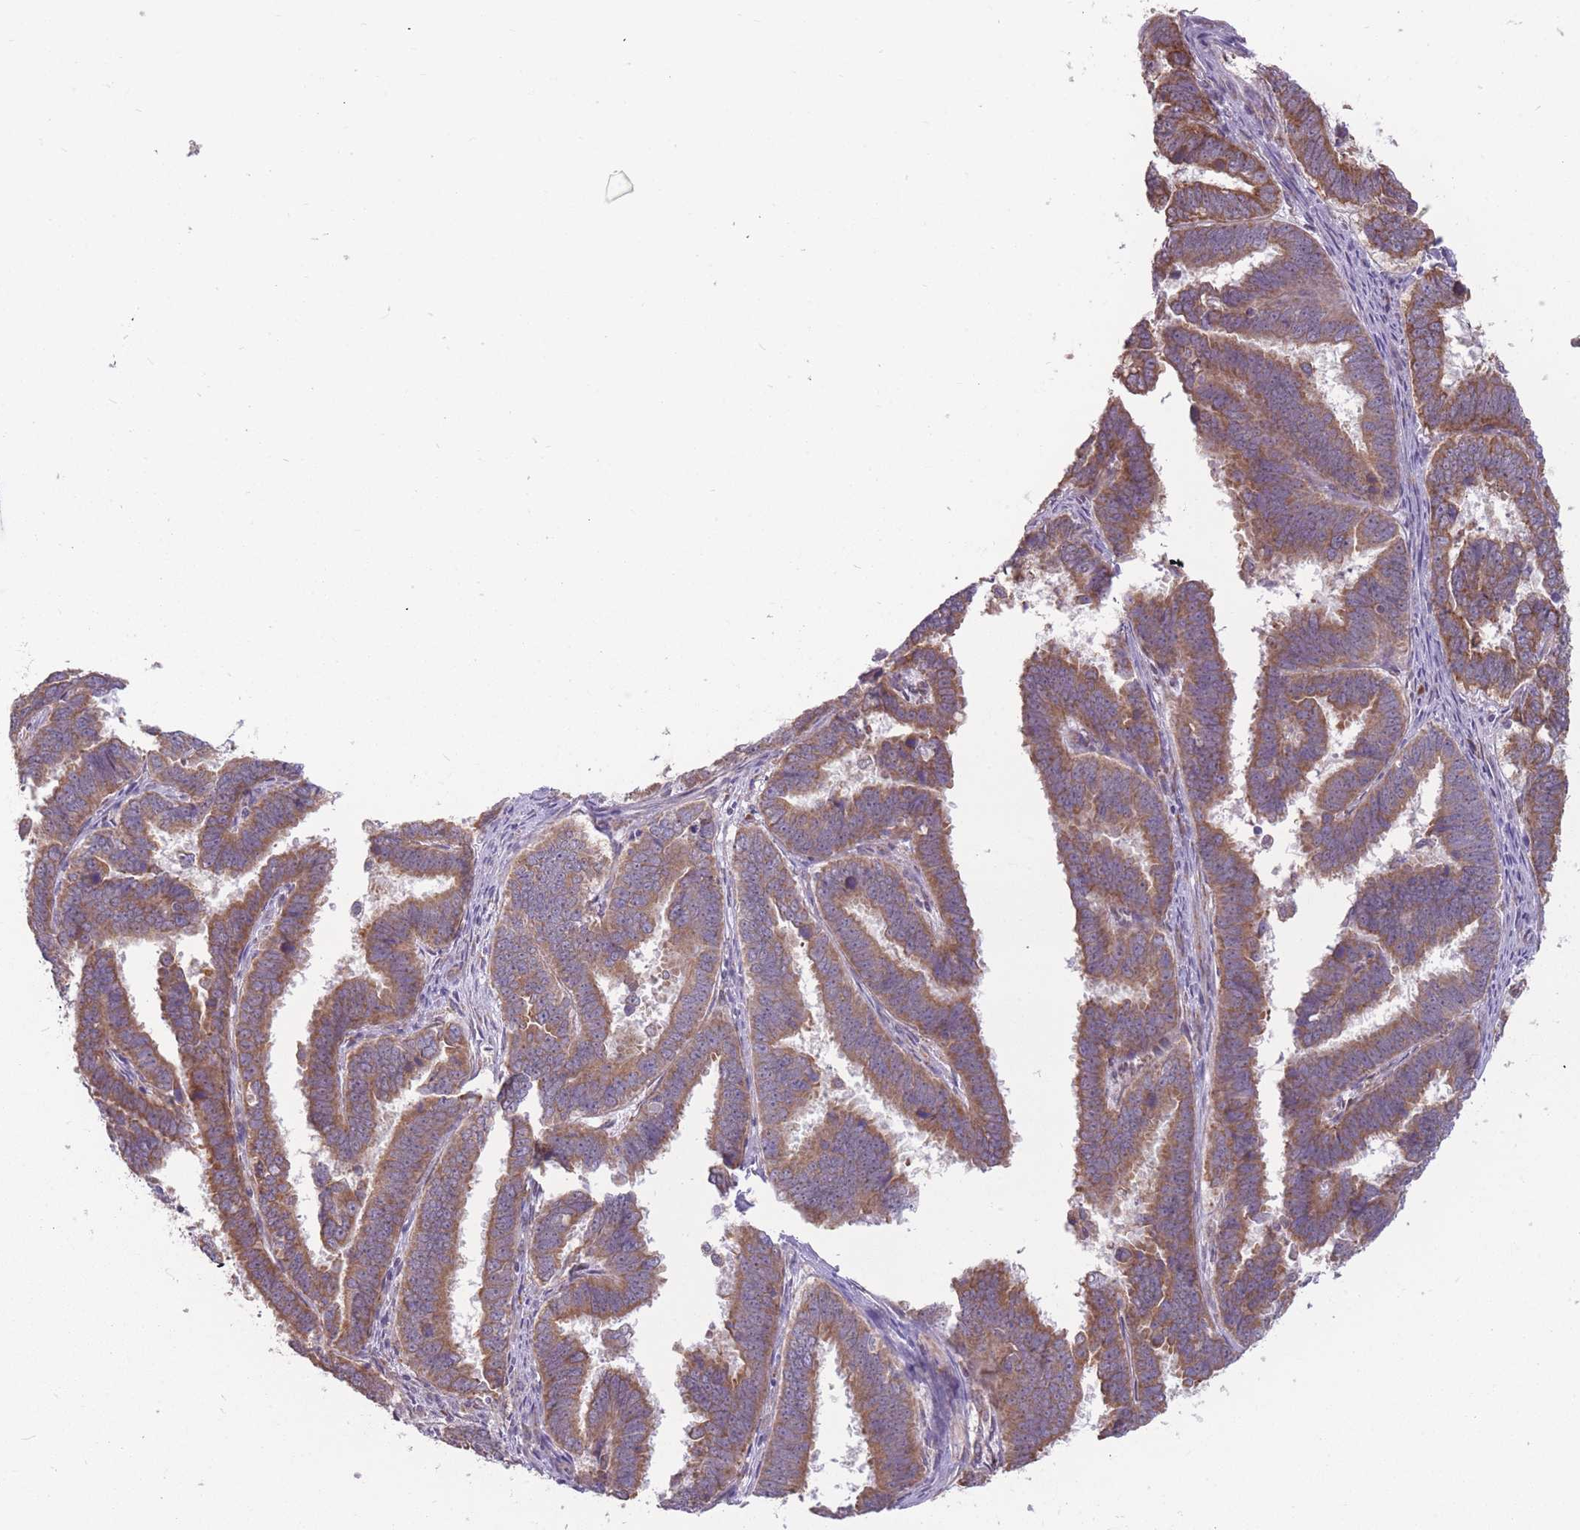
{"staining": {"intensity": "moderate", "quantity": ">75%", "location": "cytoplasmic/membranous"}, "tissue": "endometrial cancer", "cell_type": "Tumor cells", "image_type": "cancer", "snomed": [{"axis": "morphology", "description": "Adenocarcinoma, NOS"}, {"axis": "topography", "description": "Endometrium"}], "caption": "Protein expression by IHC demonstrates moderate cytoplasmic/membranous positivity in about >75% of tumor cells in adenocarcinoma (endometrial).", "gene": "TRAPPC5", "patient": {"sex": "female", "age": 75}}